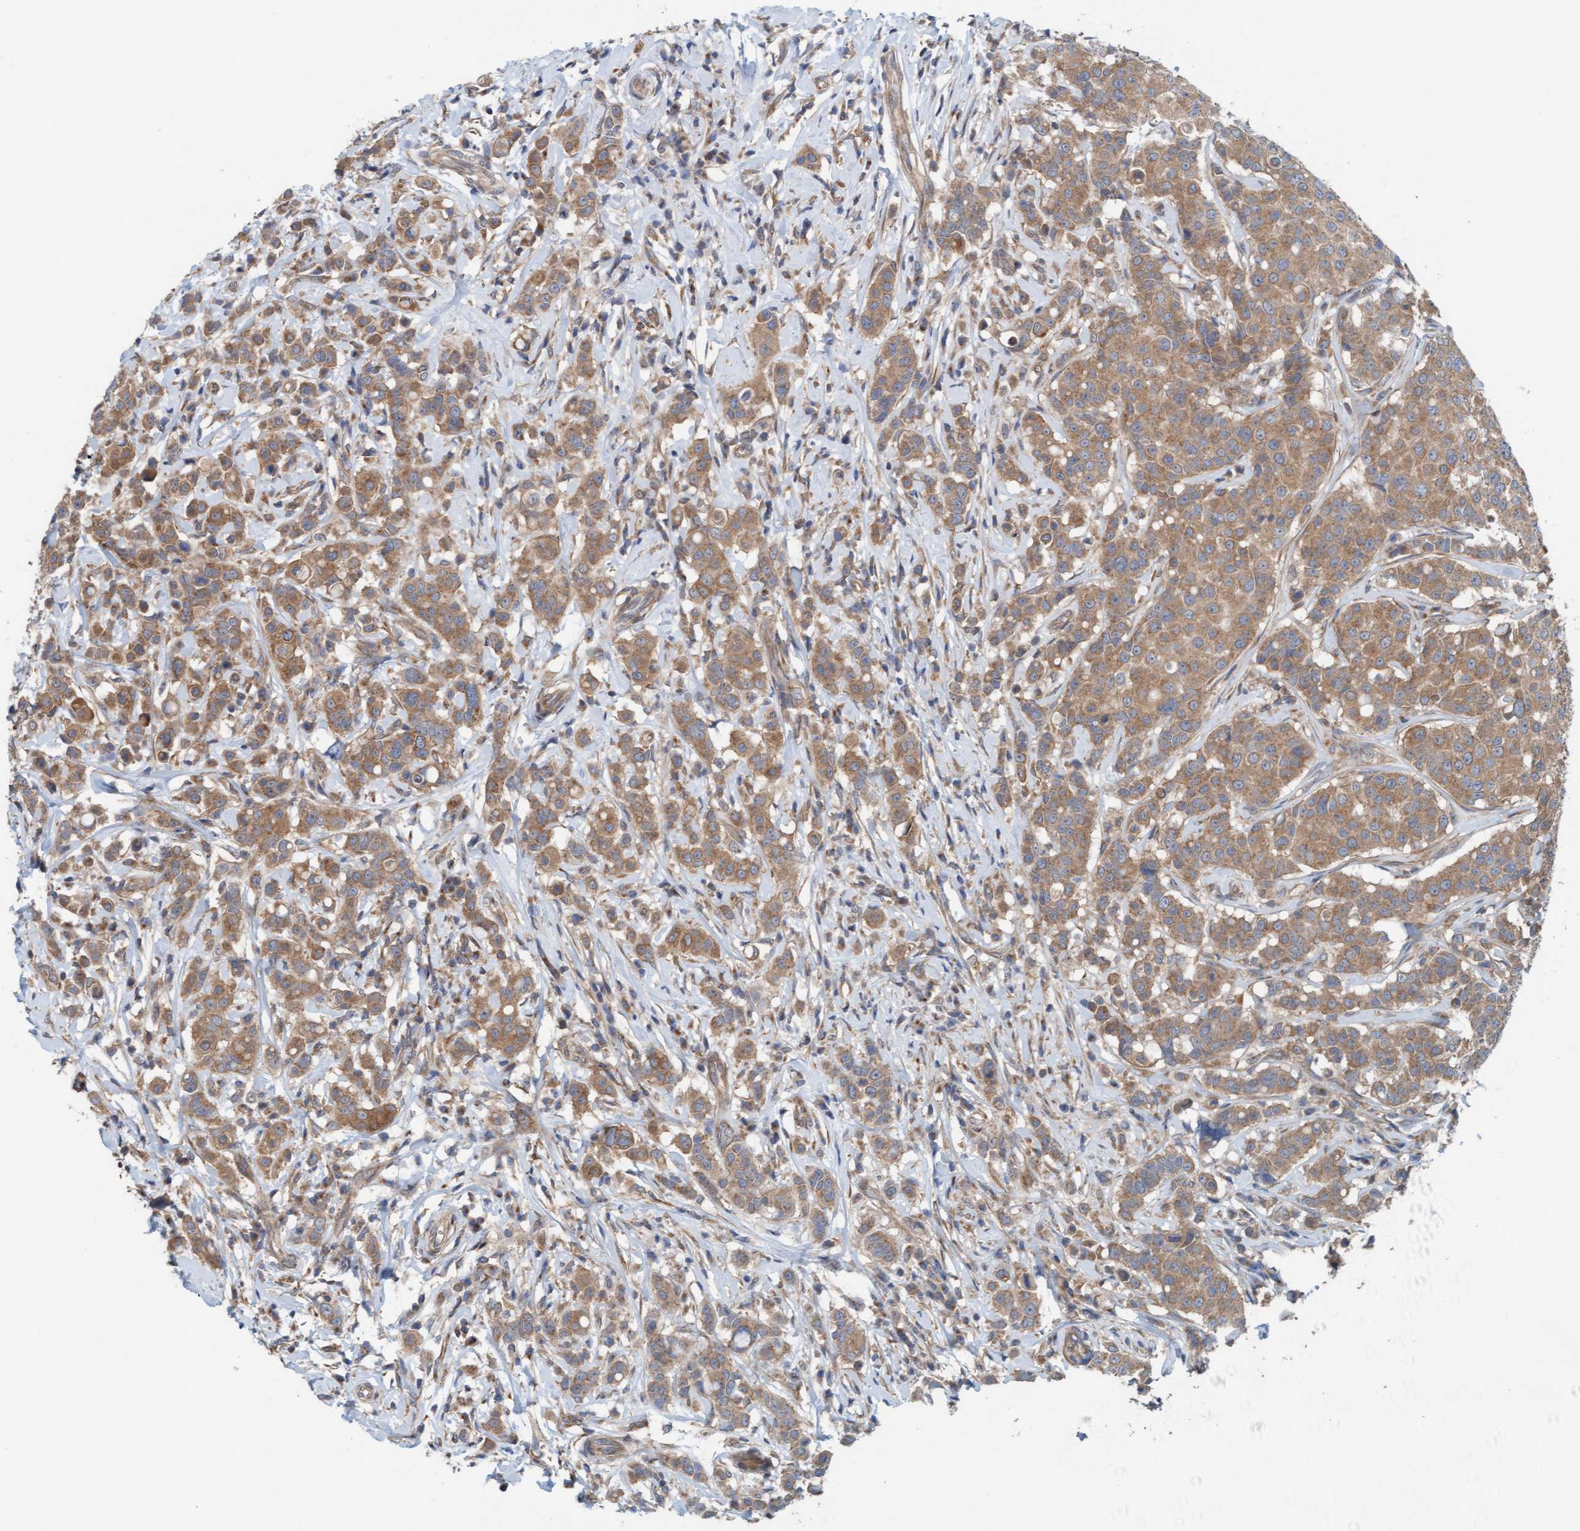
{"staining": {"intensity": "moderate", "quantity": ">75%", "location": "cytoplasmic/membranous"}, "tissue": "breast cancer", "cell_type": "Tumor cells", "image_type": "cancer", "snomed": [{"axis": "morphology", "description": "Duct carcinoma"}, {"axis": "topography", "description": "Breast"}], "caption": "Protein staining of breast cancer (invasive ductal carcinoma) tissue shows moderate cytoplasmic/membranous positivity in approximately >75% of tumor cells.", "gene": "UBAP1", "patient": {"sex": "female", "age": 27}}